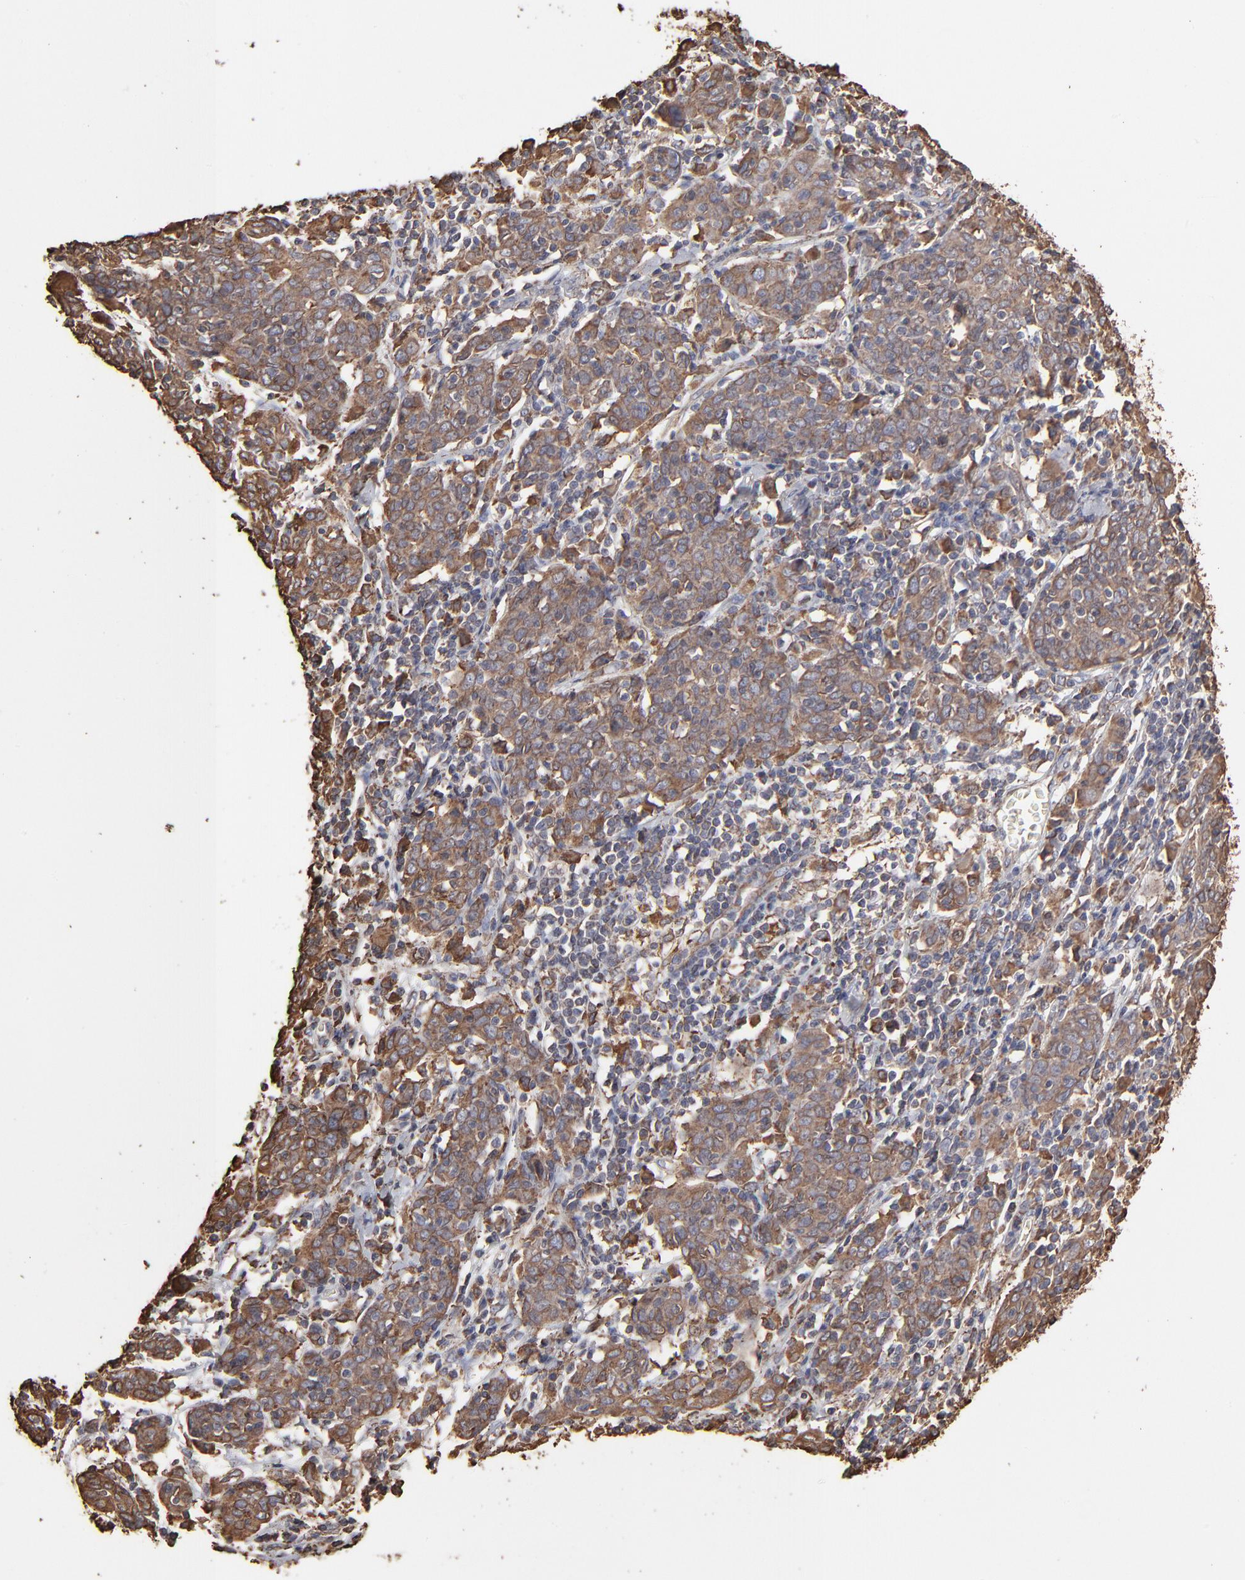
{"staining": {"intensity": "moderate", "quantity": ">75%", "location": "cytoplasmic/membranous"}, "tissue": "cervical cancer", "cell_type": "Tumor cells", "image_type": "cancer", "snomed": [{"axis": "morphology", "description": "Normal tissue, NOS"}, {"axis": "morphology", "description": "Squamous cell carcinoma, NOS"}, {"axis": "topography", "description": "Cervix"}], "caption": "Immunohistochemical staining of cervical cancer shows medium levels of moderate cytoplasmic/membranous protein expression in approximately >75% of tumor cells.", "gene": "PDIA3", "patient": {"sex": "female", "age": 67}}